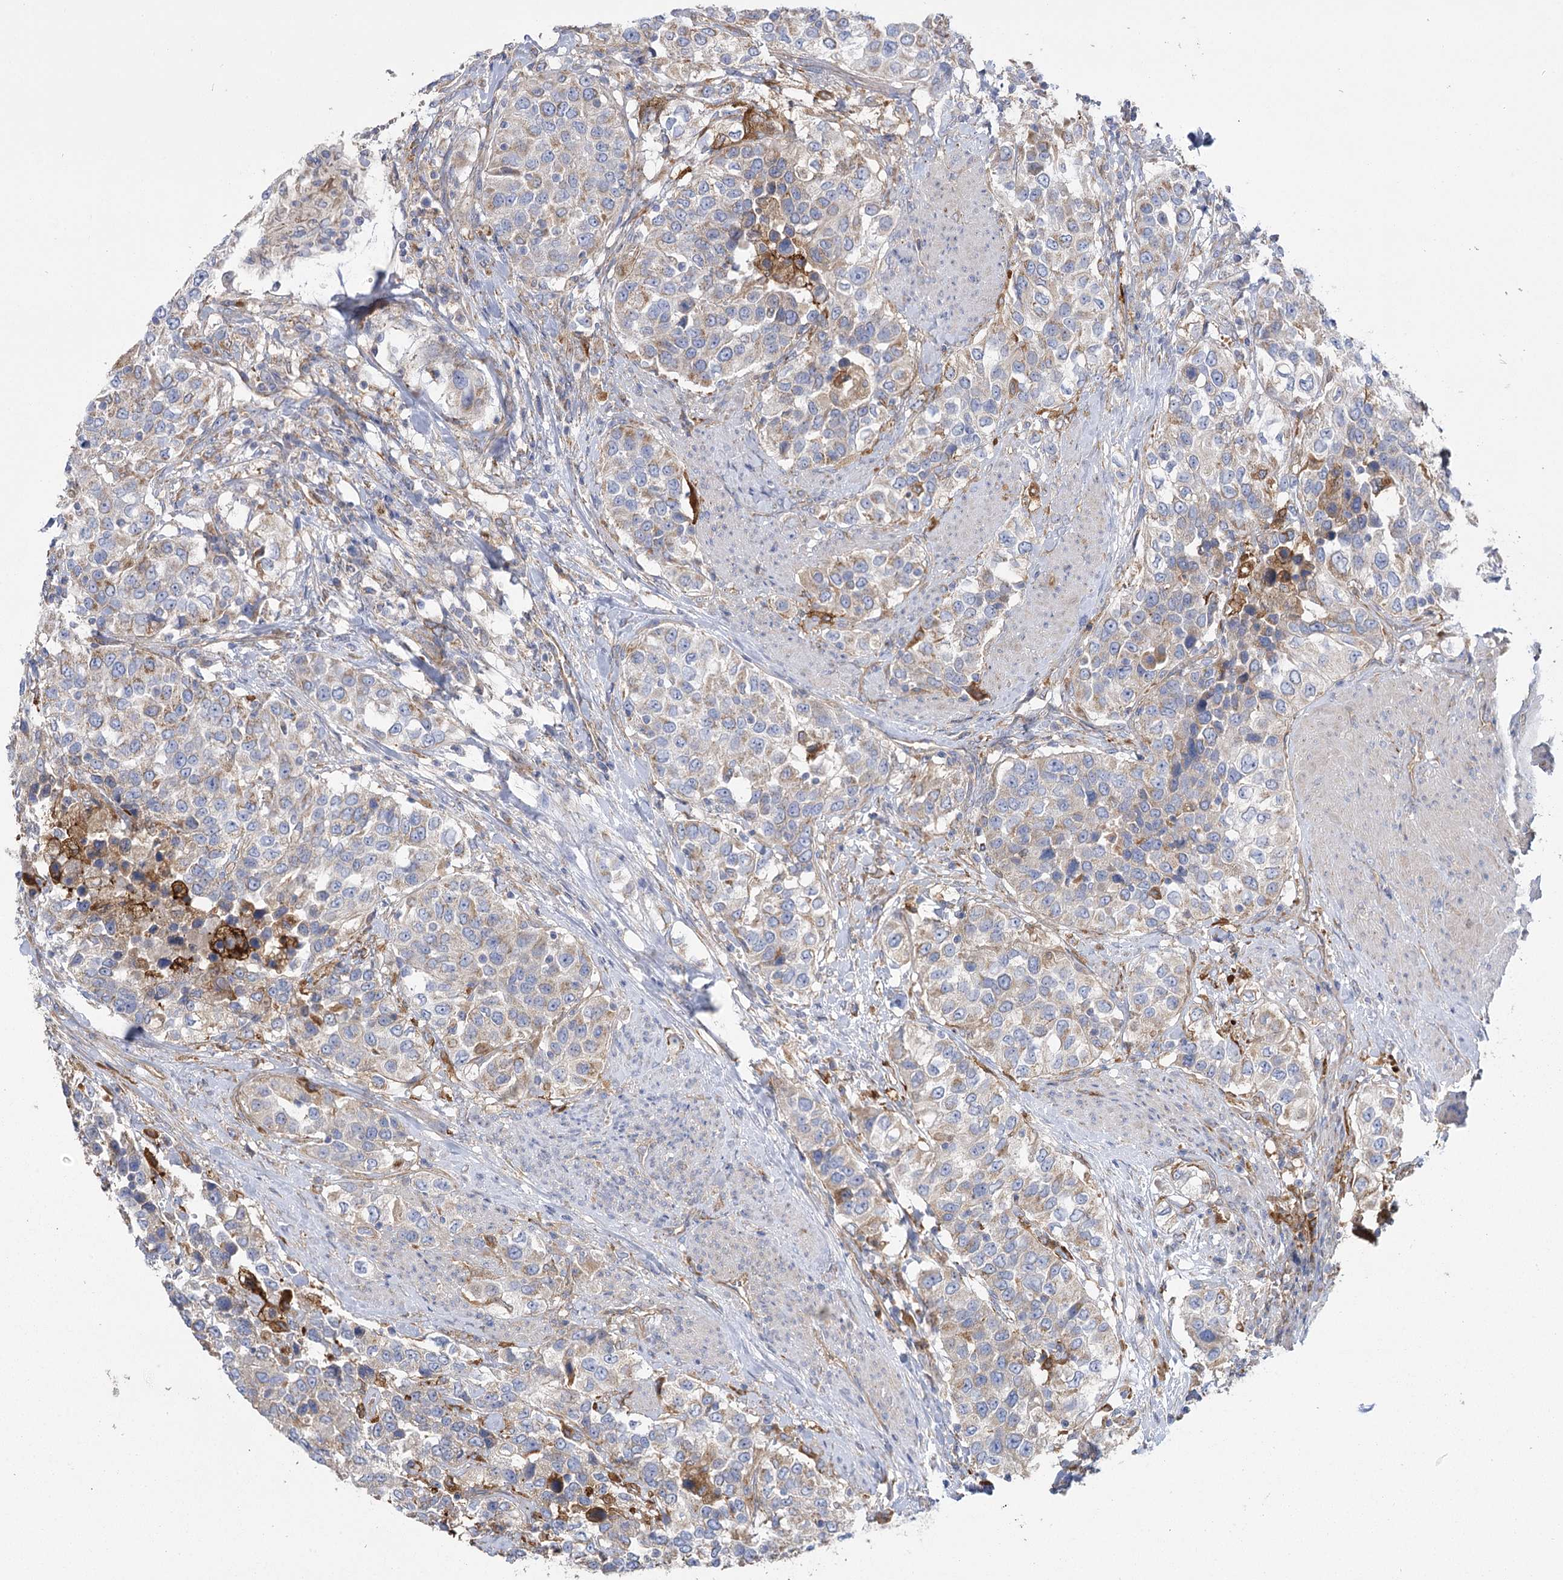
{"staining": {"intensity": "negative", "quantity": "none", "location": "none"}, "tissue": "urothelial cancer", "cell_type": "Tumor cells", "image_type": "cancer", "snomed": [{"axis": "morphology", "description": "Urothelial carcinoma, High grade"}, {"axis": "topography", "description": "Urinary bladder"}], "caption": "There is no significant expression in tumor cells of urothelial cancer. The staining is performed using DAB brown chromogen with nuclei counter-stained in using hematoxylin.", "gene": "RMDN2", "patient": {"sex": "female", "age": 80}}